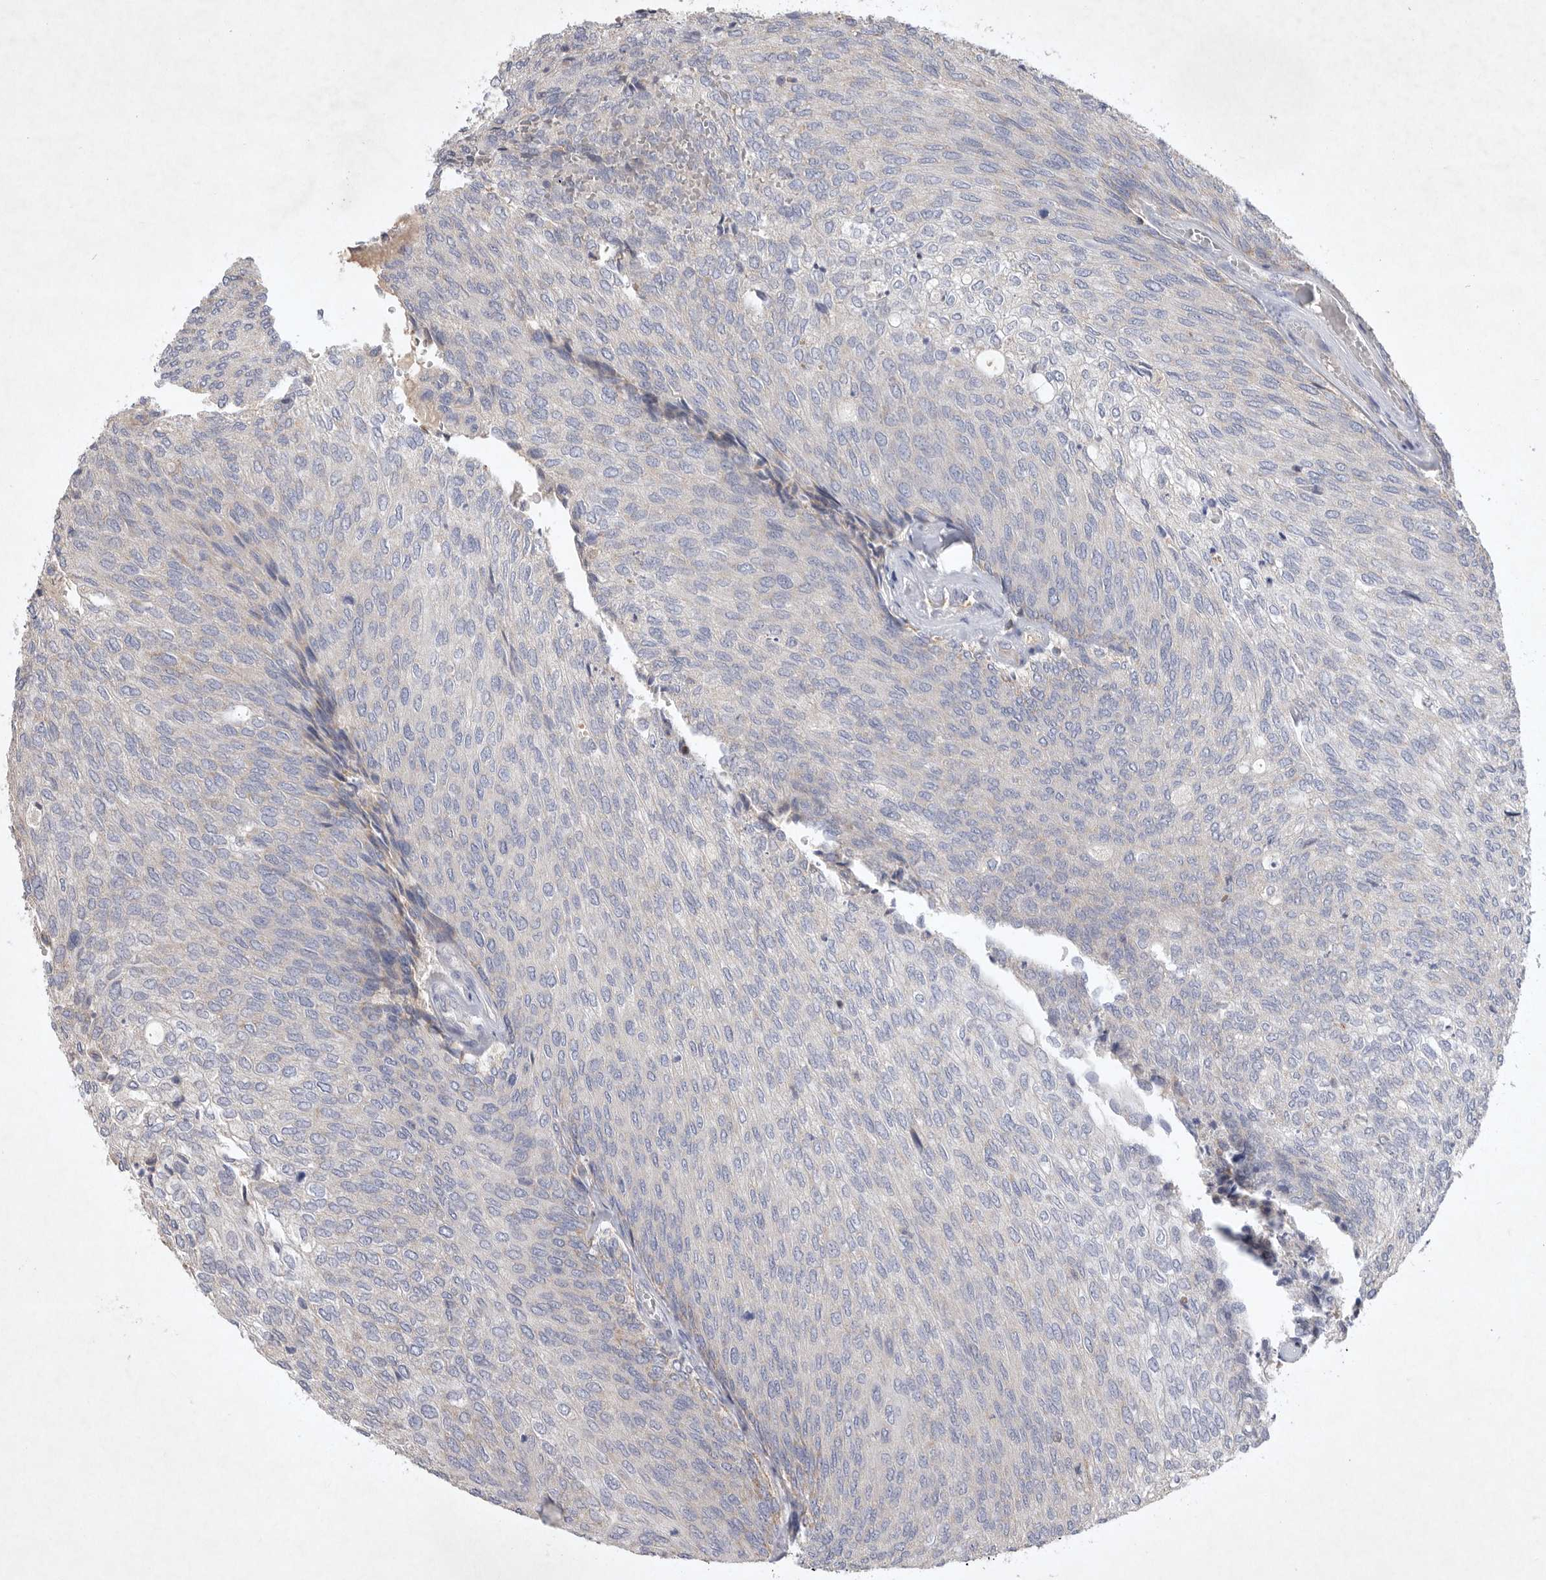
{"staining": {"intensity": "negative", "quantity": "none", "location": "none"}, "tissue": "urothelial cancer", "cell_type": "Tumor cells", "image_type": "cancer", "snomed": [{"axis": "morphology", "description": "Urothelial carcinoma, Low grade"}, {"axis": "topography", "description": "Urinary bladder"}], "caption": "This is a image of IHC staining of urothelial carcinoma (low-grade), which shows no positivity in tumor cells.", "gene": "TNFSF14", "patient": {"sex": "female", "age": 79}}